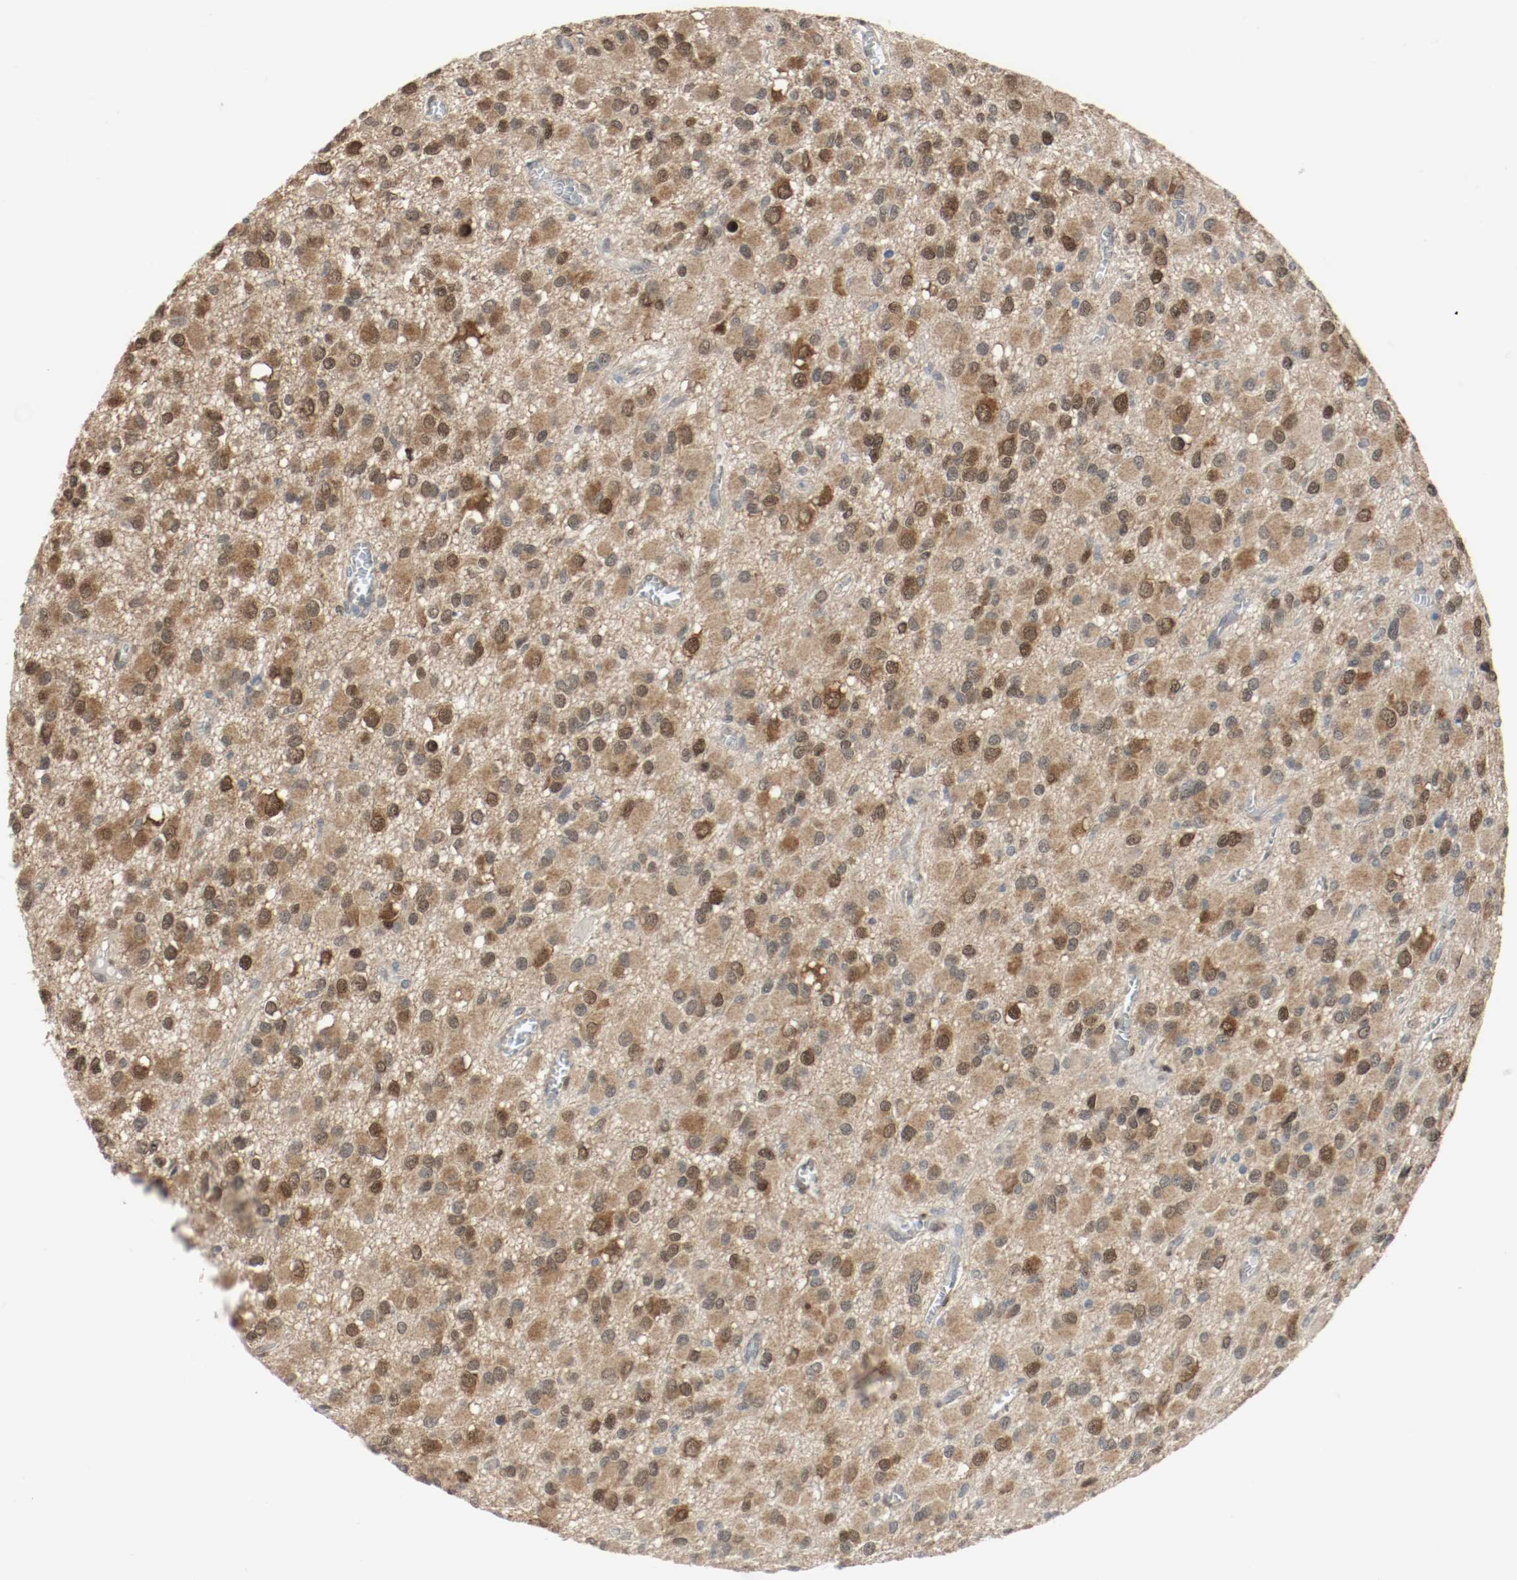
{"staining": {"intensity": "moderate", "quantity": ">75%", "location": "cytoplasmic/membranous,nuclear"}, "tissue": "glioma", "cell_type": "Tumor cells", "image_type": "cancer", "snomed": [{"axis": "morphology", "description": "Glioma, malignant, Low grade"}, {"axis": "topography", "description": "Brain"}], "caption": "Immunohistochemistry (IHC) staining of glioma, which reveals medium levels of moderate cytoplasmic/membranous and nuclear staining in about >75% of tumor cells indicating moderate cytoplasmic/membranous and nuclear protein positivity. The staining was performed using DAB (3,3'-diaminobenzidine) (brown) for protein detection and nuclei were counterstained in hematoxylin (blue).", "gene": "PPME1", "patient": {"sex": "male", "age": 42}}